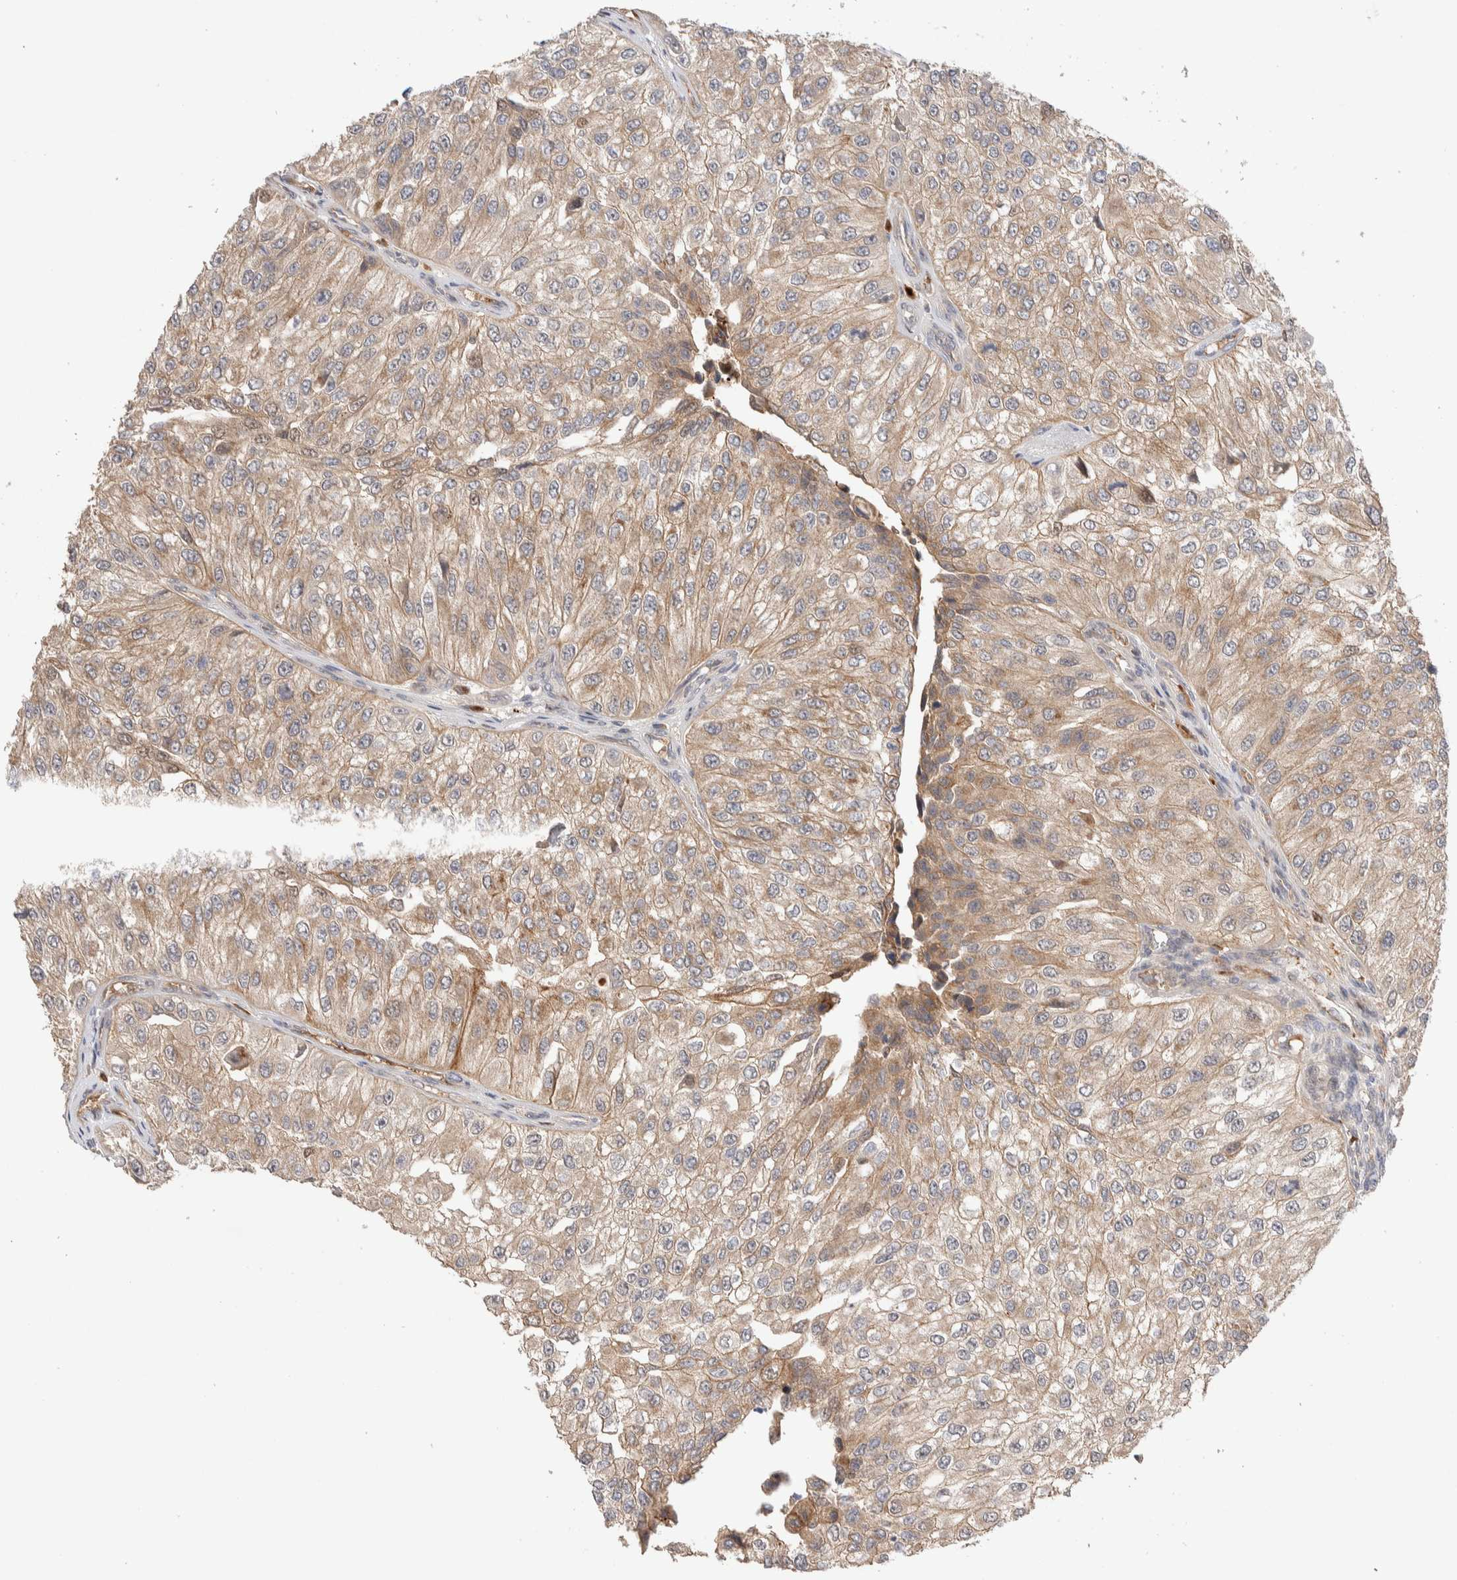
{"staining": {"intensity": "weak", "quantity": ">75%", "location": "cytoplasmic/membranous"}, "tissue": "urothelial cancer", "cell_type": "Tumor cells", "image_type": "cancer", "snomed": [{"axis": "morphology", "description": "Urothelial carcinoma, High grade"}, {"axis": "topography", "description": "Kidney"}, {"axis": "topography", "description": "Urinary bladder"}], "caption": "There is low levels of weak cytoplasmic/membranous staining in tumor cells of urothelial carcinoma (high-grade), as demonstrated by immunohistochemical staining (brown color).", "gene": "CASK", "patient": {"sex": "male", "age": 77}}